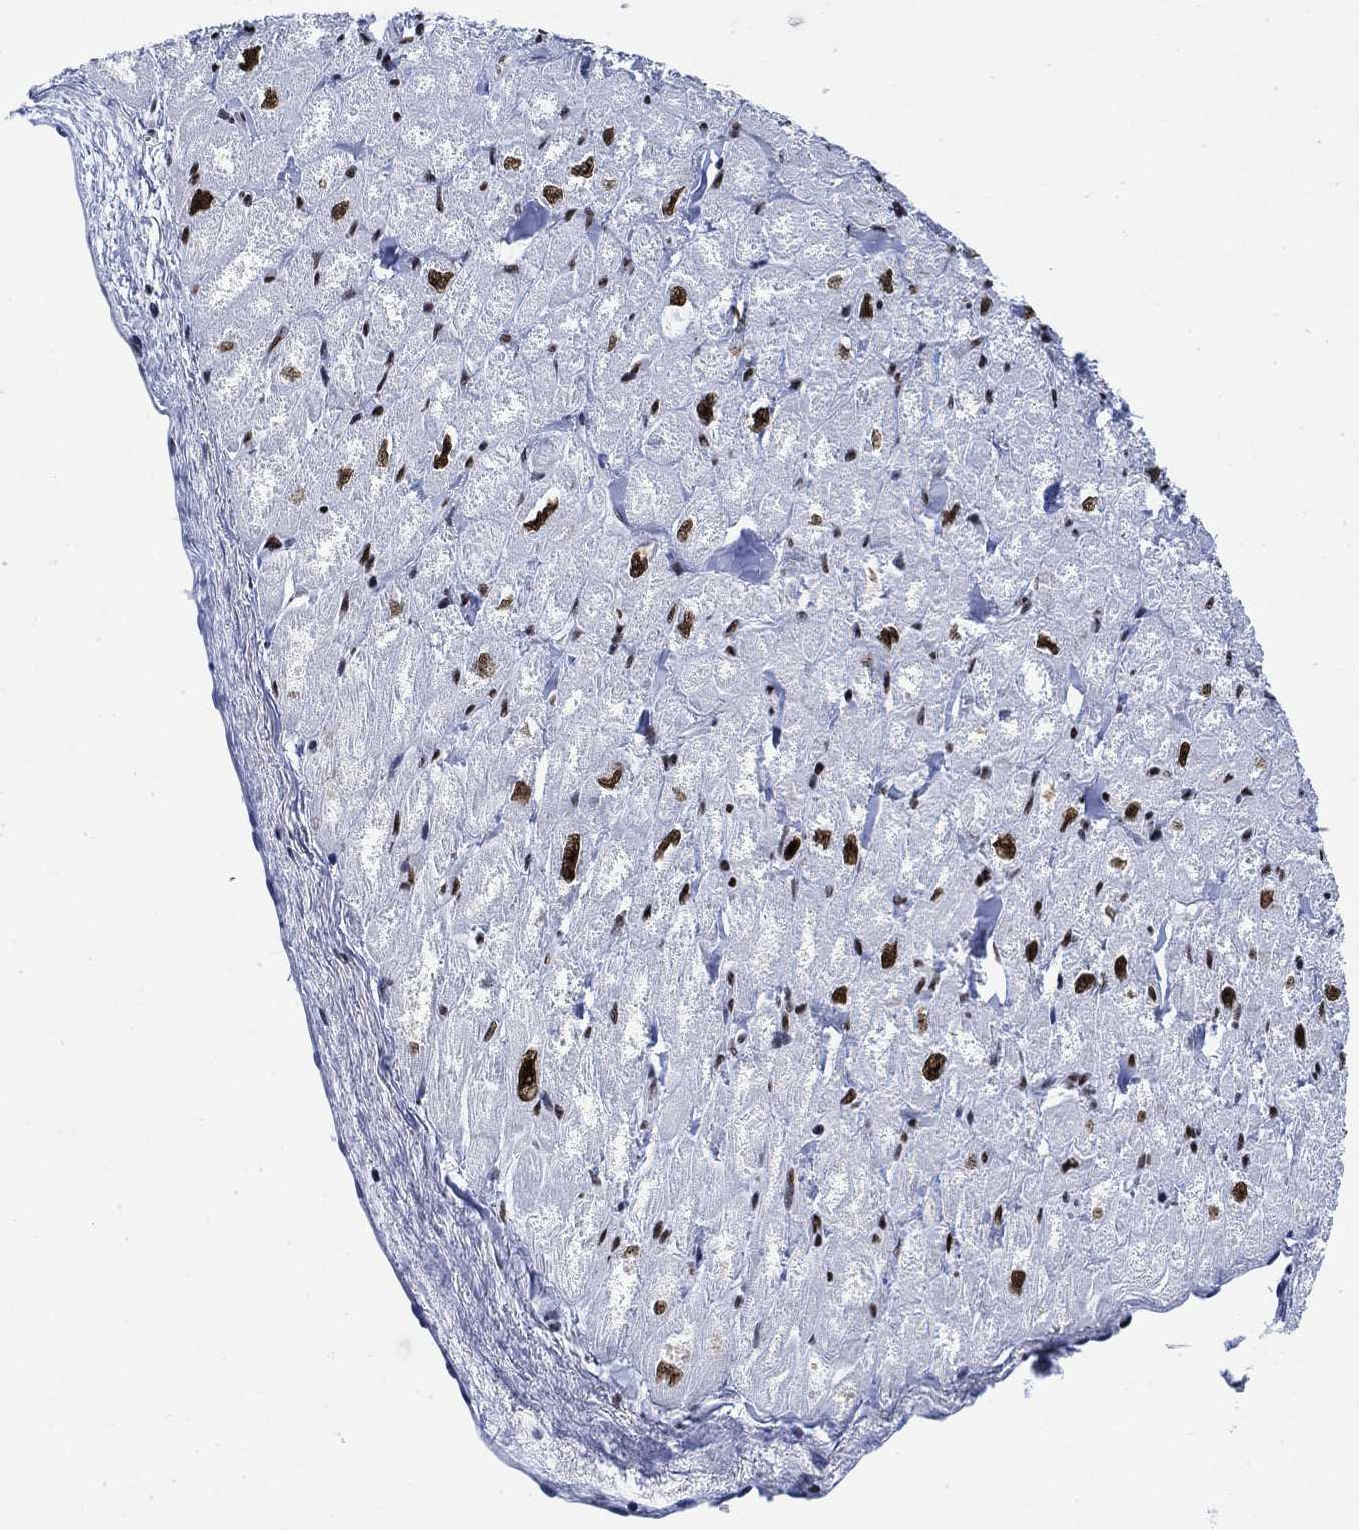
{"staining": {"intensity": "moderate", "quantity": "<25%", "location": "nuclear"}, "tissue": "heart muscle", "cell_type": "Cardiomyocytes", "image_type": "normal", "snomed": [{"axis": "morphology", "description": "Normal tissue, NOS"}, {"axis": "topography", "description": "Heart"}], "caption": "An IHC histopathology image of normal tissue is shown. Protein staining in brown labels moderate nuclear positivity in heart muscle within cardiomyocytes.", "gene": "H1", "patient": {"sex": "male", "age": 55}}